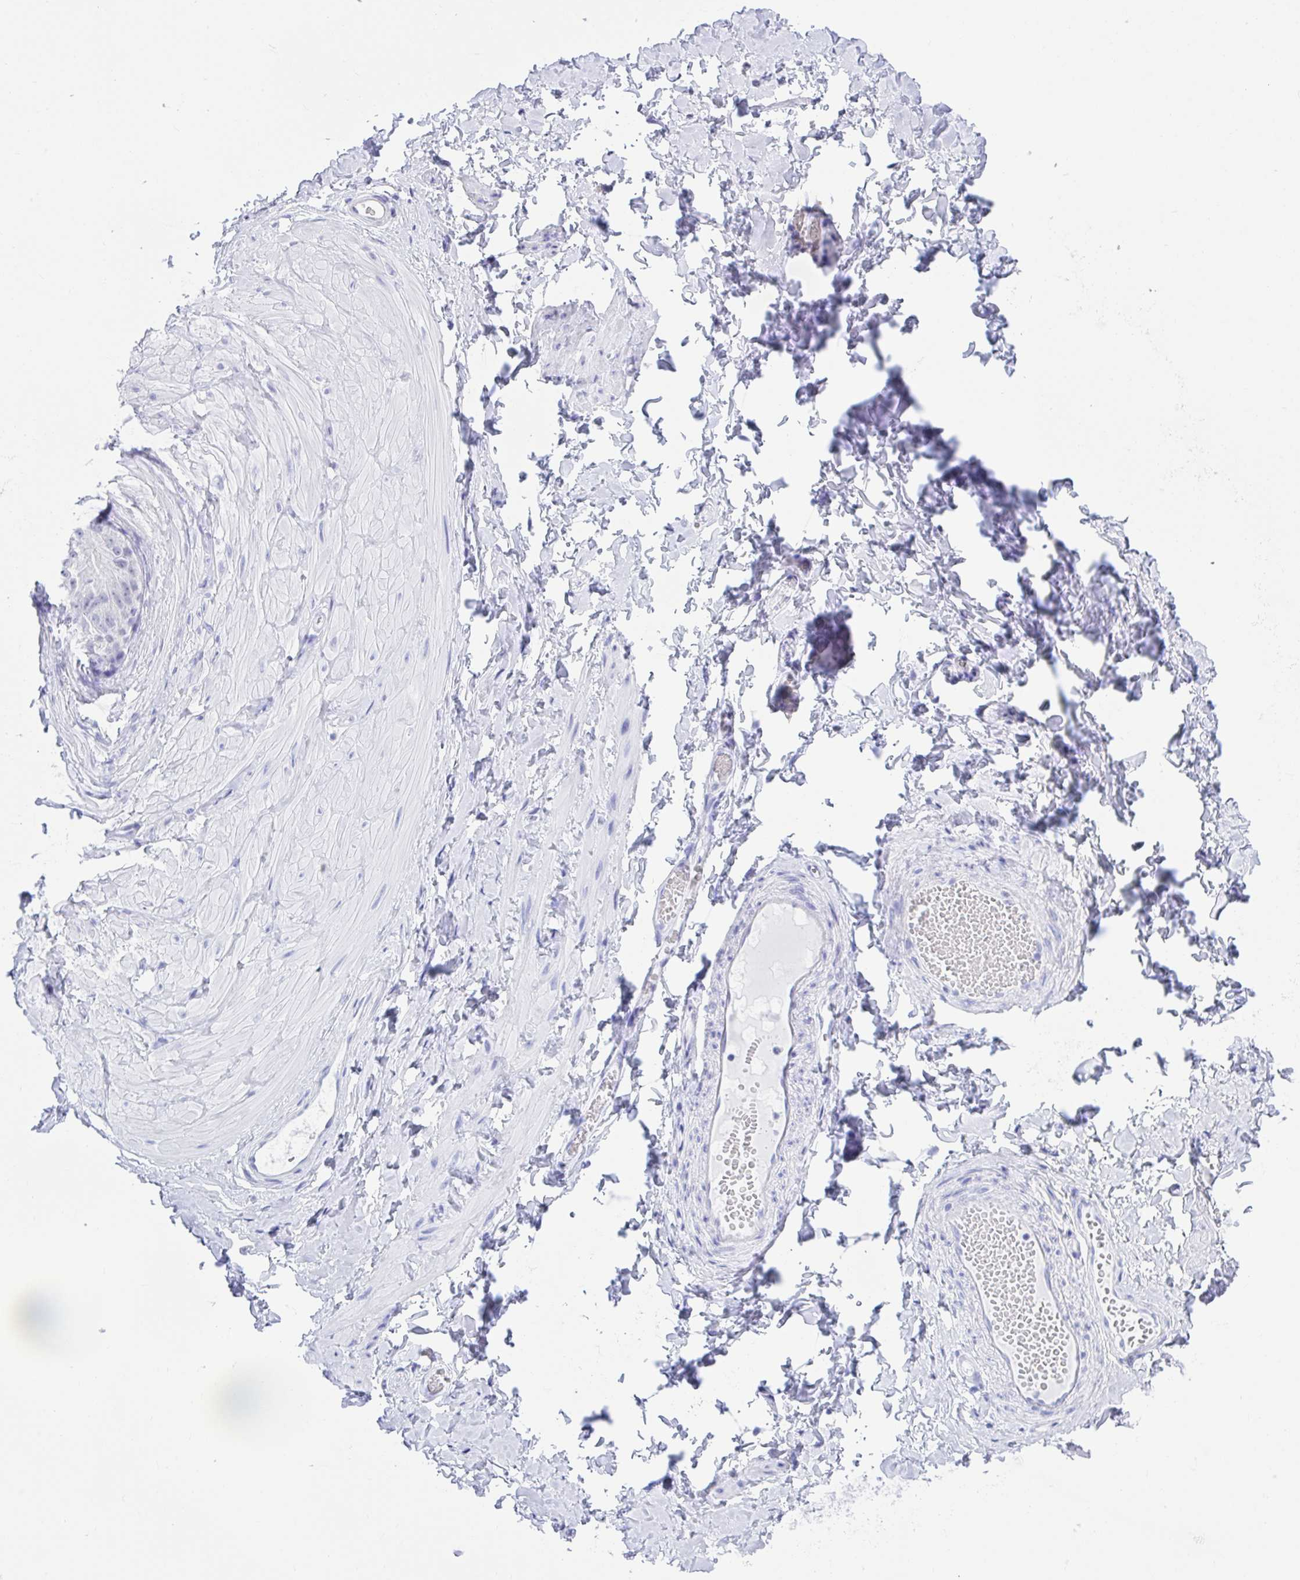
{"staining": {"intensity": "negative", "quantity": "none", "location": "none"}, "tissue": "adipose tissue", "cell_type": "Adipocytes", "image_type": "normal", "snomed": [{"axis": "morphology", "description": "Normal tissue, NOS"}, {"axis": "topography", "description": "Epididymis, spermatic cord, NOS"}, {"axis": "topography", "description": "Epididymis"}, {"axis": "topography", "description": "Peripheral nerve tissue"}], "caption": "Immunohistochemistry (IHC) of normal adipose tissue demonstrates no positivity in adipocytes. The staining is performed using DAB (3,3'-diaminobenzidine) brown chromogen with nuclei counter-stained in using hematoxylin.", "gene": "PPP1CA", "patient": {"sex": "male", "age": 29}}